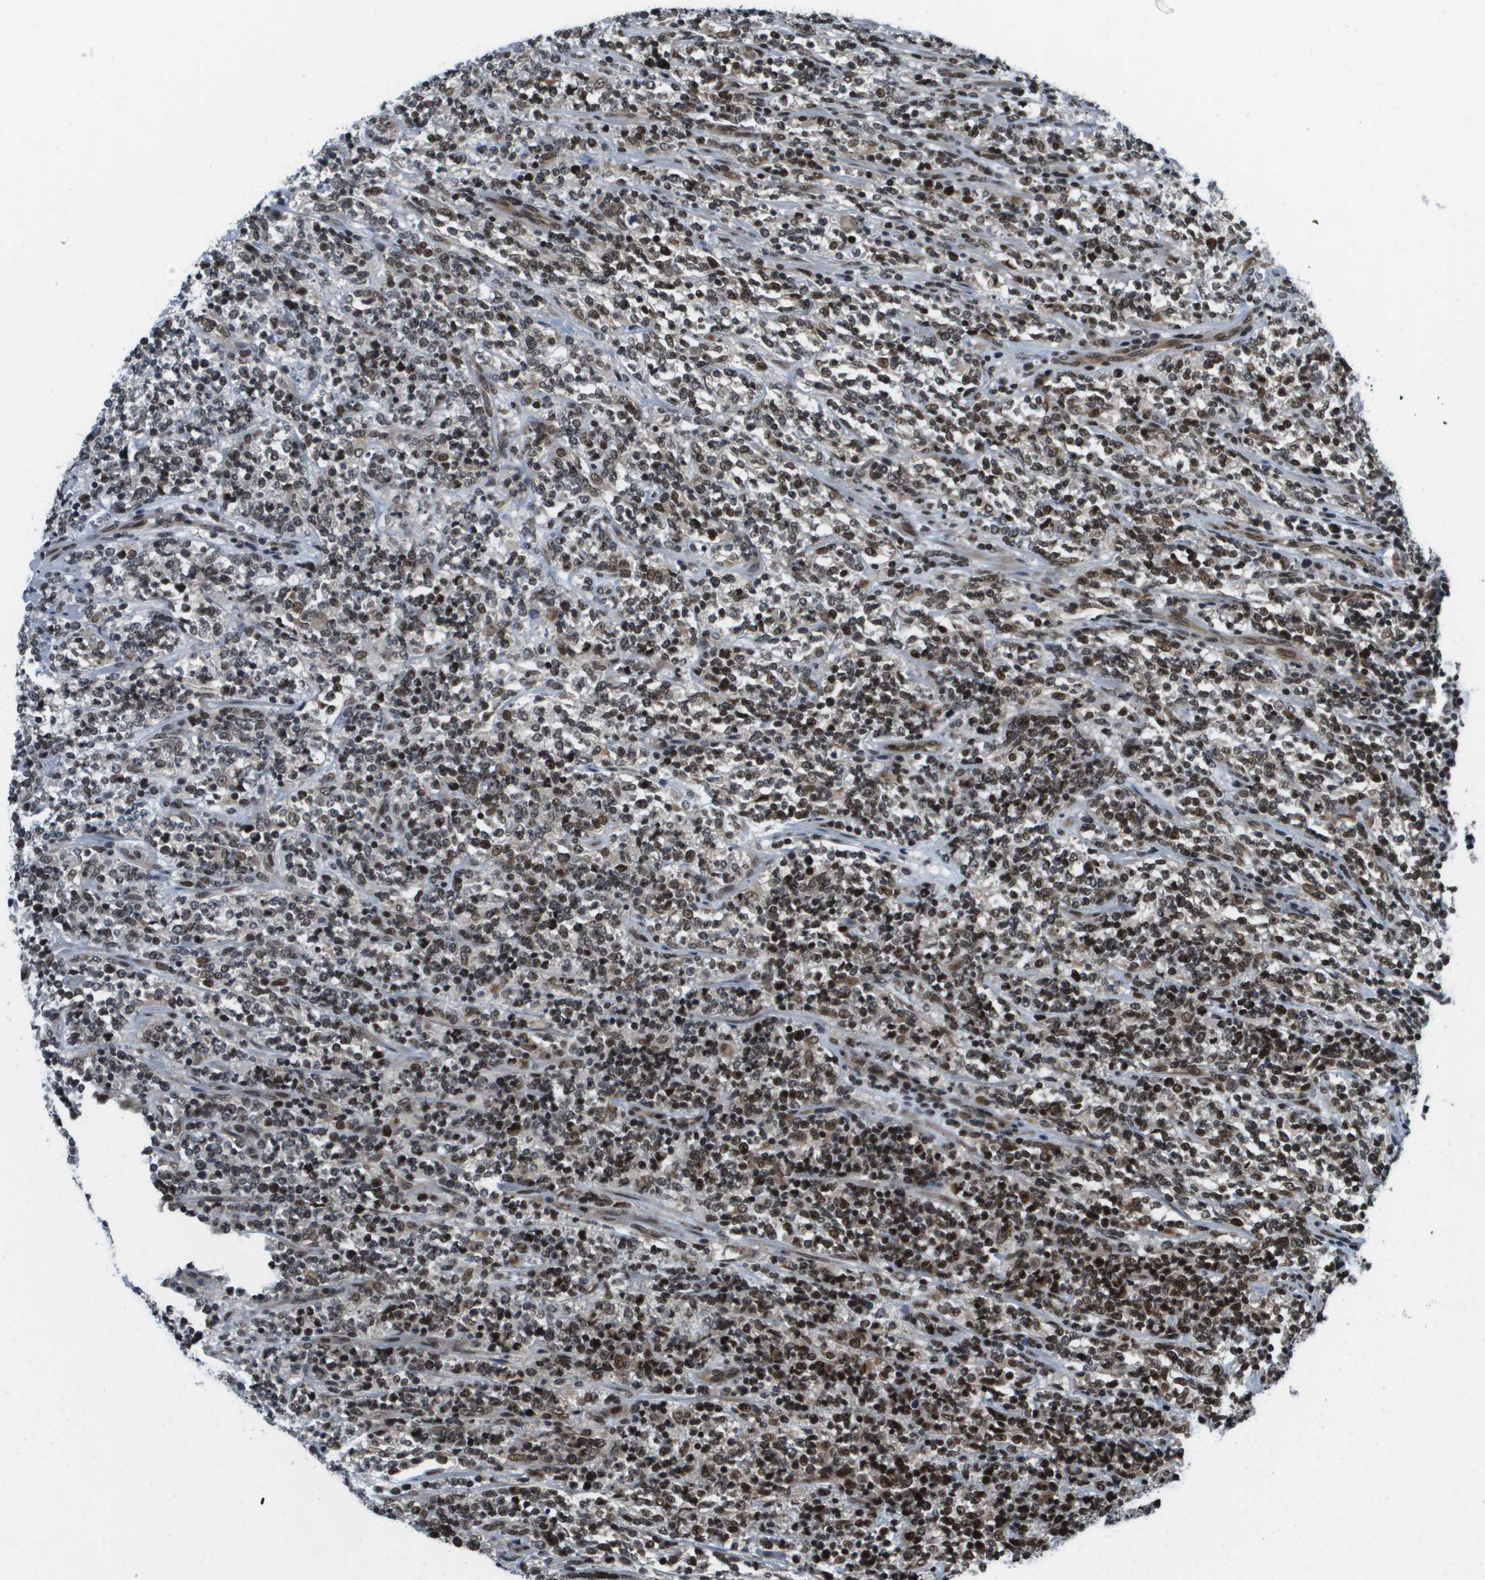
{"staining": {"intensity": "strong", "quantity": ">75%", "location": "nuclear"}, "tissue": "lymphoma", "cell_type": "Tumor cells", "image_type": "cancer", "snomed": [{"axis": "morphology", "description": "Malignant lymphoma, non-Hodgkin's type, High grade"}, {"axis": "topography", "description": "Soft tissue"}], "caption": "A high amount of strong nuclear staining is present in about >75% of tumor cells in malignant lymphoma, non-Hodgkin's type (high-grade) tissue.", "gene": "RECQL4", "patient": {"sex": "male", "age": 18}}